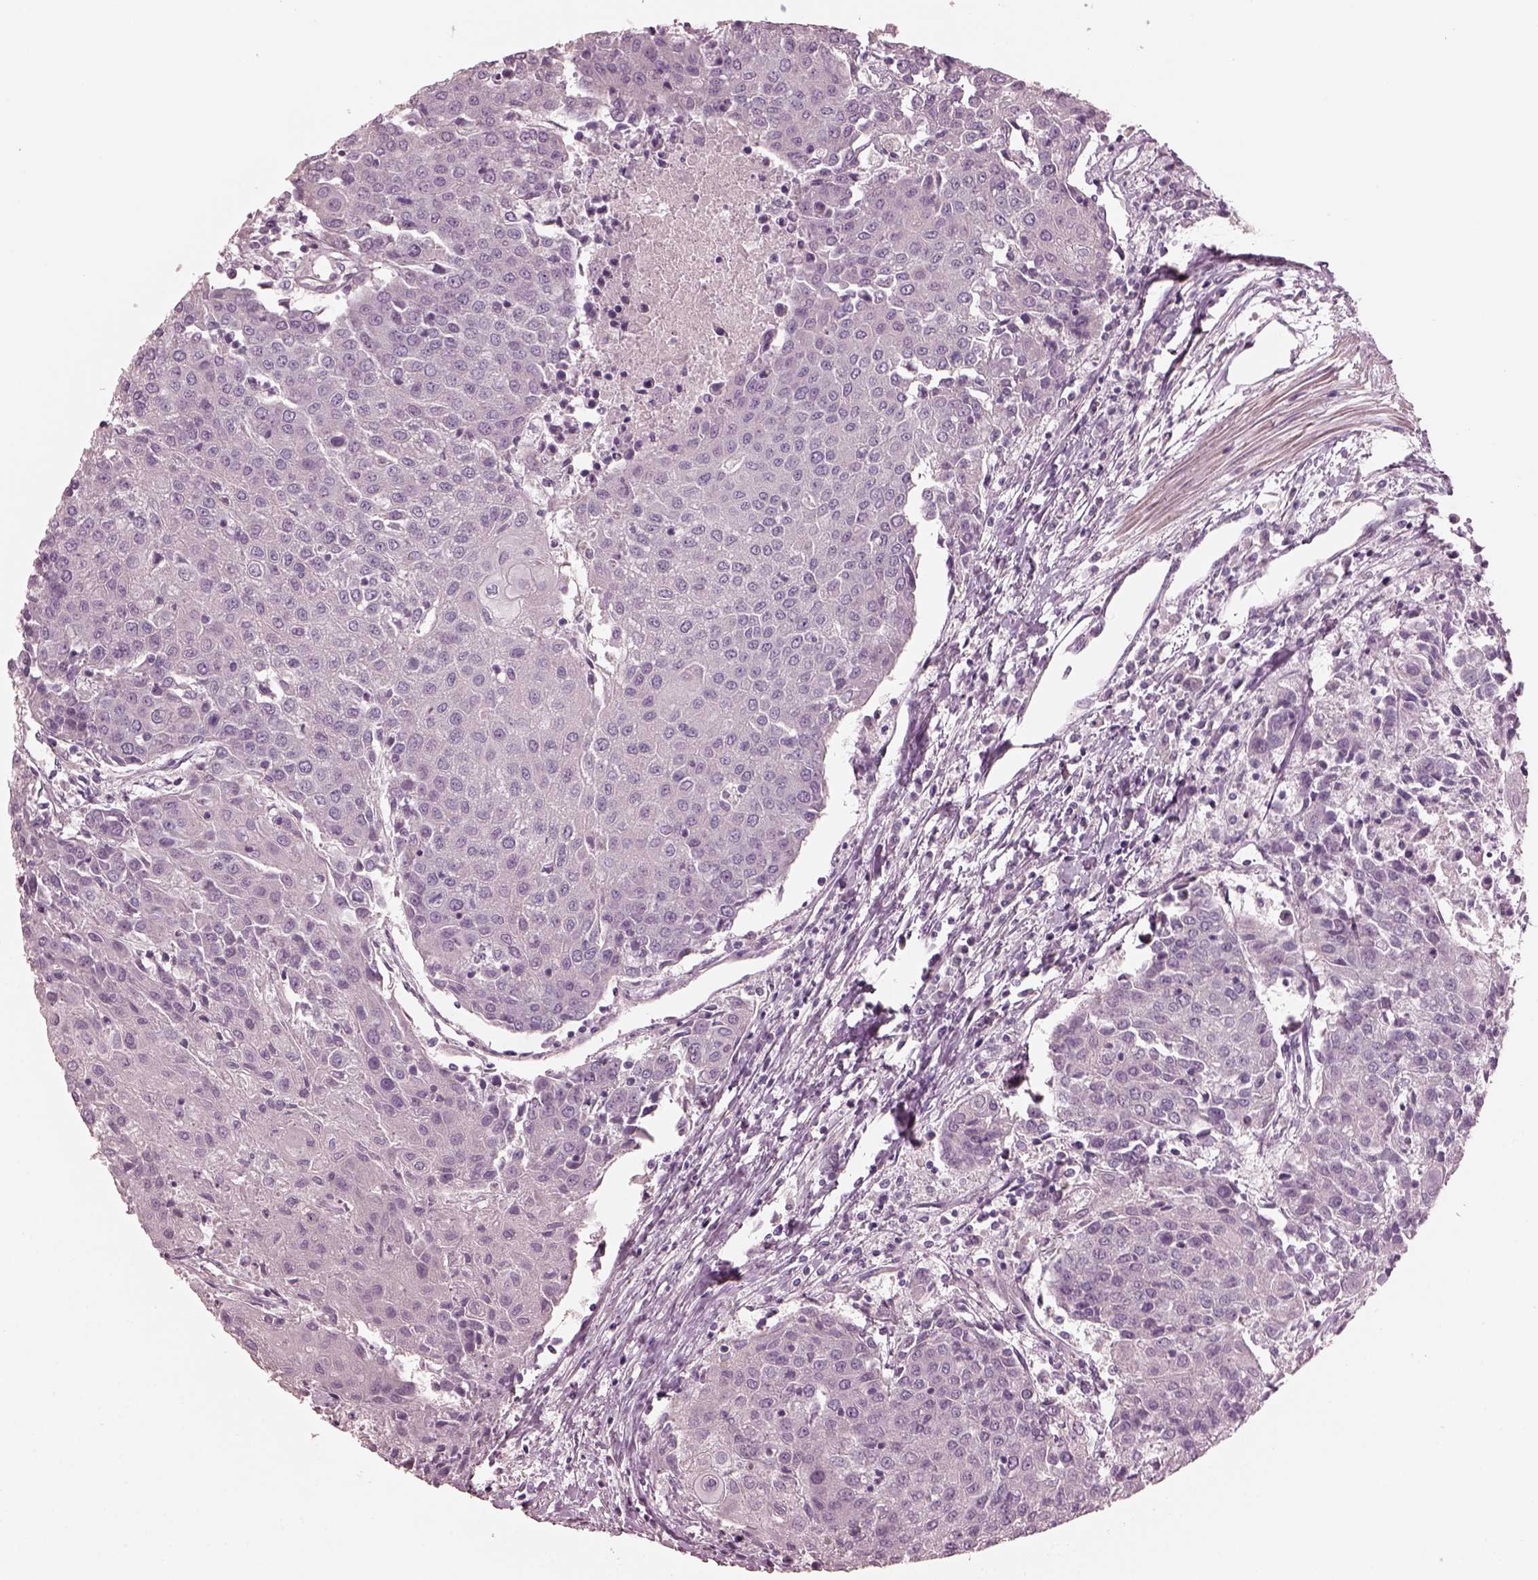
{"staining": {"intensity": "negative", "quantity": "none", "location": "none"}, "tissue": "urothelial cancer", "cell_type": "Tumor cells", "image_type": "cancer", "snomed": [{"axis": "morphology", "description": "Urothelial carcinoma, High grade"}, {"axis": "topography", "description": "Urinary bladder"}], "caption": "Protein analysis of urothelial cancer shows no significant positivity in tumor cells.", "gene": "OPTC", "patient": {"sex": "female", "age": 85}}